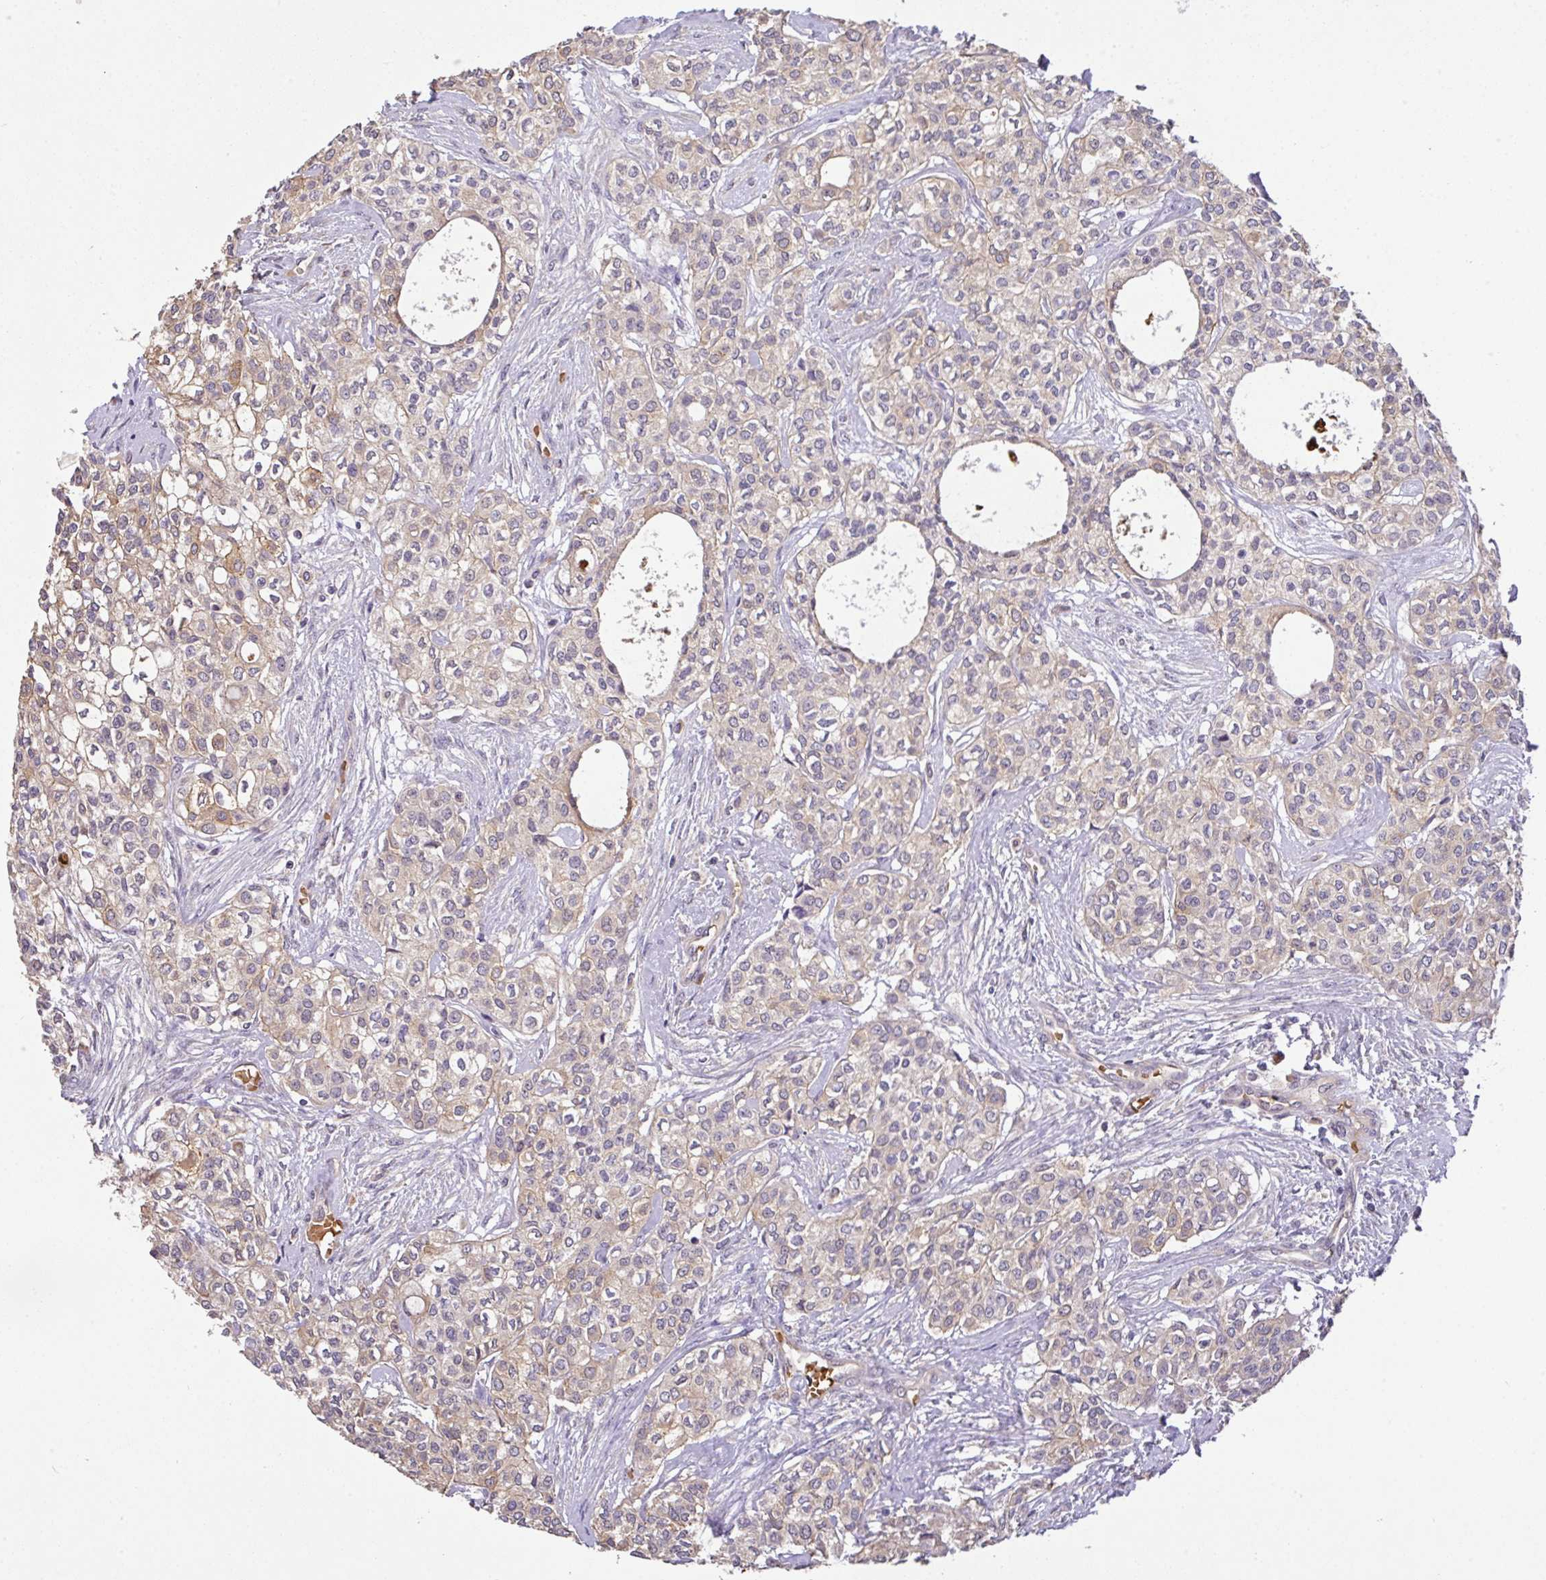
{"staining": {"intensity": "moderate", "quantity": "25%-75%", "location": "cytoplasmic/membranous"}, "tissue": "head and neck cancer", "cell_type": "Tumor cells", "image_type": "cancer", "snomed": [{"axis": "morphology", "description": "Adenocarcinoma, NOS"}, {"axis": "topography", "description": "Head-Neck"}], "caption": "Immunohistochemical staining of human adenocarcinoma (head and neck) reveals moderate cytoplasmic/membranous protein staining in about 25%-75% of tumor cells.", "gene": "C1QTNF9B", "patient": {"sex": "male", "age": 81}}